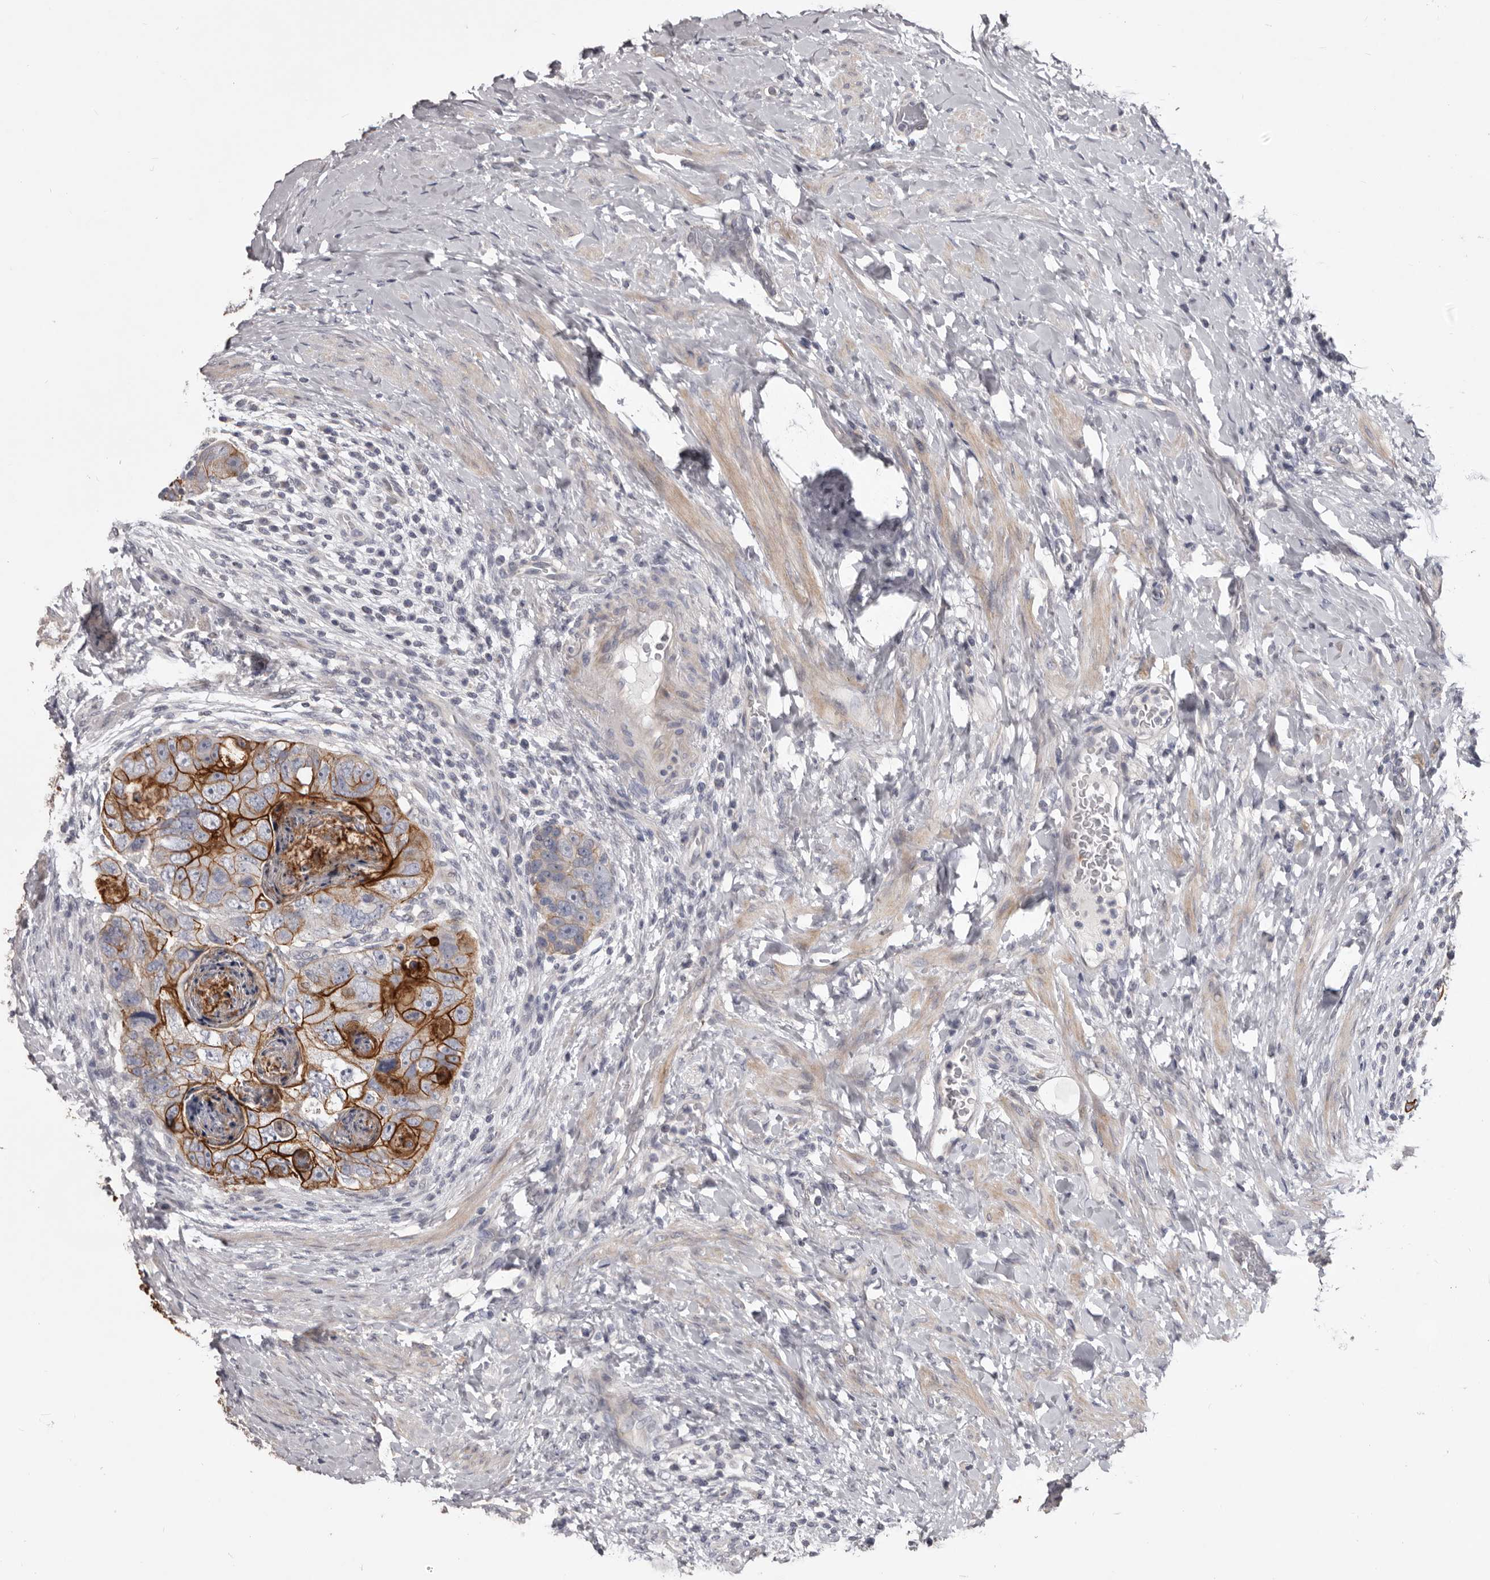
{"staining": {"intensity": "strong", "quantity": "25%-75%", "location": "cytoplasmic/membranous"}, "tissue": "colorectal cancer", "cell_type": "Tumor cells", "image_type": "cancer", "snomed": [{"axis": "morphology", "description": "Adenocarcinoma, NOS"}, {"axis": "topography", "description": "Rectum"}], "caption": "Strong cytoplasmic/membranous protein staining is present in approximately 25%-75% of tumor cells in colorectal cancer (adenocarcinoma). Using DAB (brown) and hematoxylin (blue) stains, captured at high magnification using brightfield microscopy.", "gene": "LPAR6", "patient": {"sex": "male", "age": 59}}